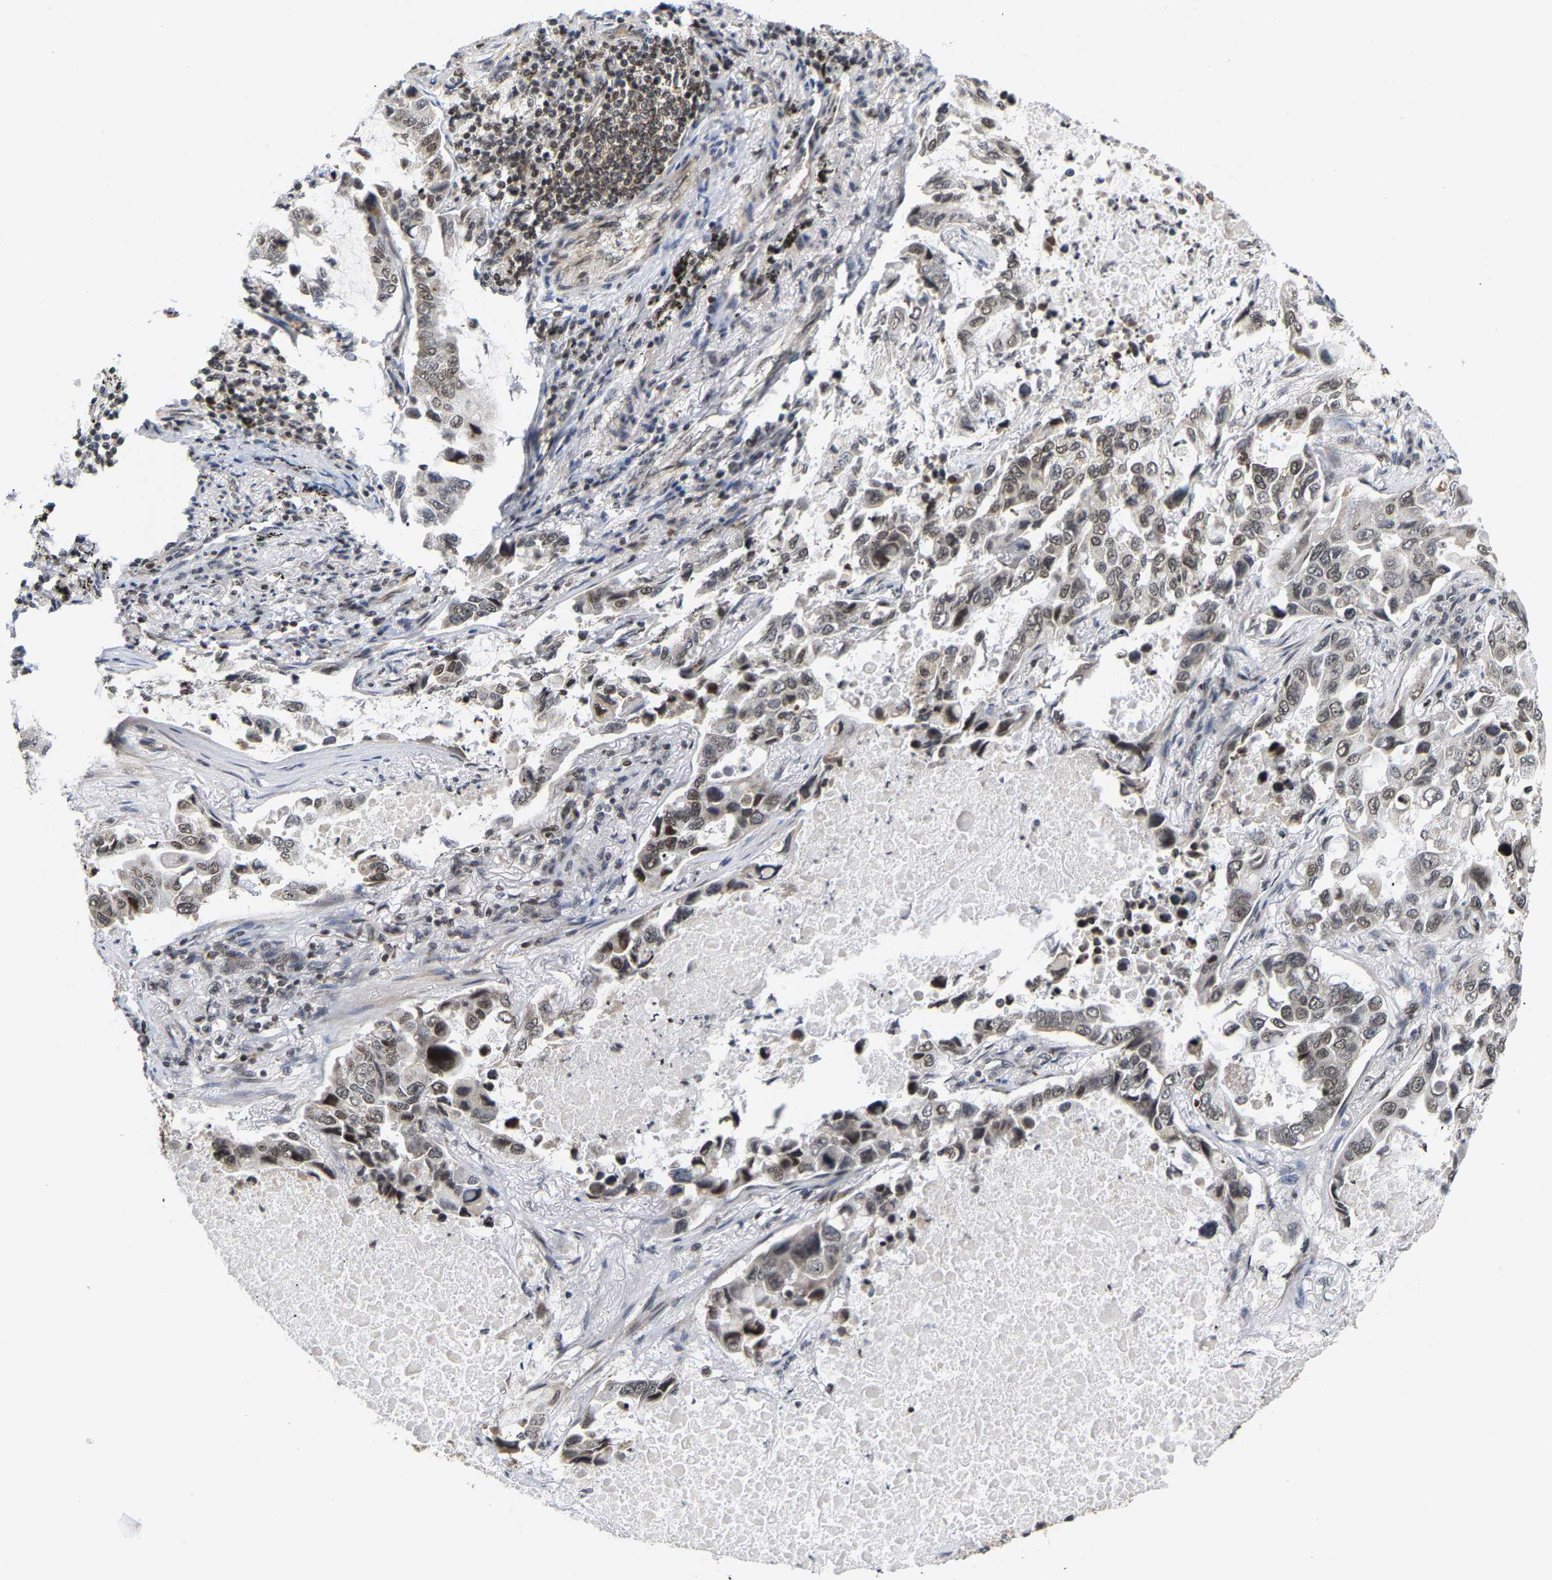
{"staining": {"intensity": "moderate", "quantity": ">75%", "location": "nuclear"}, "tissue": "lung cancer", "cell_type": "Tumor cells", "image_type": "cancer", "snomed": [{"axis": "morphology", "description": "Adenocarcinoma, NOS"}, {"axis": "topography", "description": "Lung"}], "caption": "A medium amount of moderate nuclear positivity is identified in about >75% of tumor cells in adenocarcinoma (lung) tissue. The protein is stained brown, and the nuclei are stained in blue (DAB (3,3'-diaminobenzidine) IHC with brightfield microscopy, high magnification).", "gene": "ANKRD6", "patient": {"sex": "male", "age": 64}}